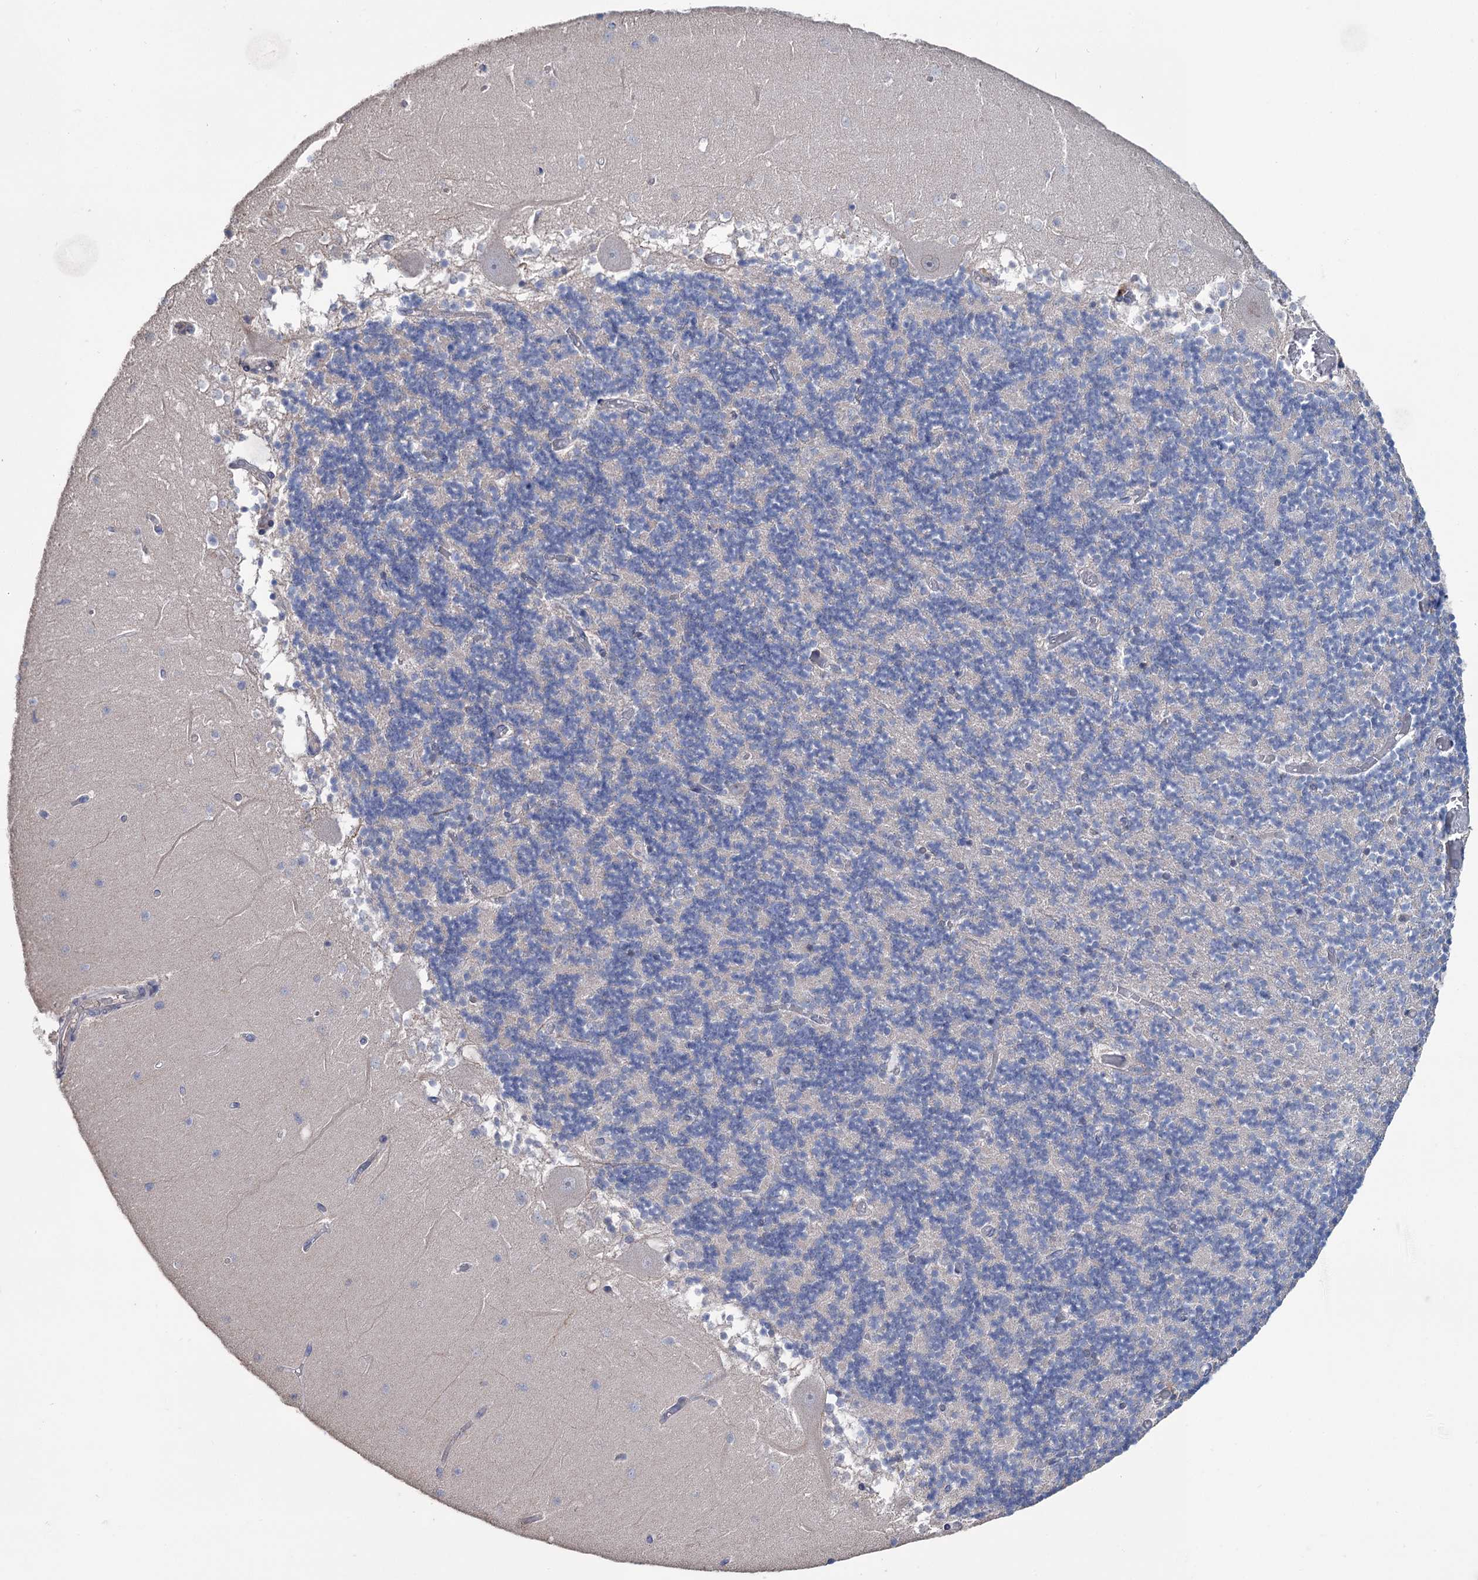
{"staining": {"intensity": "negative", "quantity": "none", "location": "none"}, "tissue": "cerebellum", "cell_type": "Cells in granular layer", "image_type": "normal", "snomed": [{"axis": "morphology", "description": "Normal tissue, NOS"}, {"axis": "topography", "description": "Cerebellum"}], "caption": "Human cerebellum stained for a protein using immunohistochemistry (IHC) exhibits no expression in cells in granular layer.", "gene": "EPB41L5", "patient": {"sex": "female", "age": 28}}